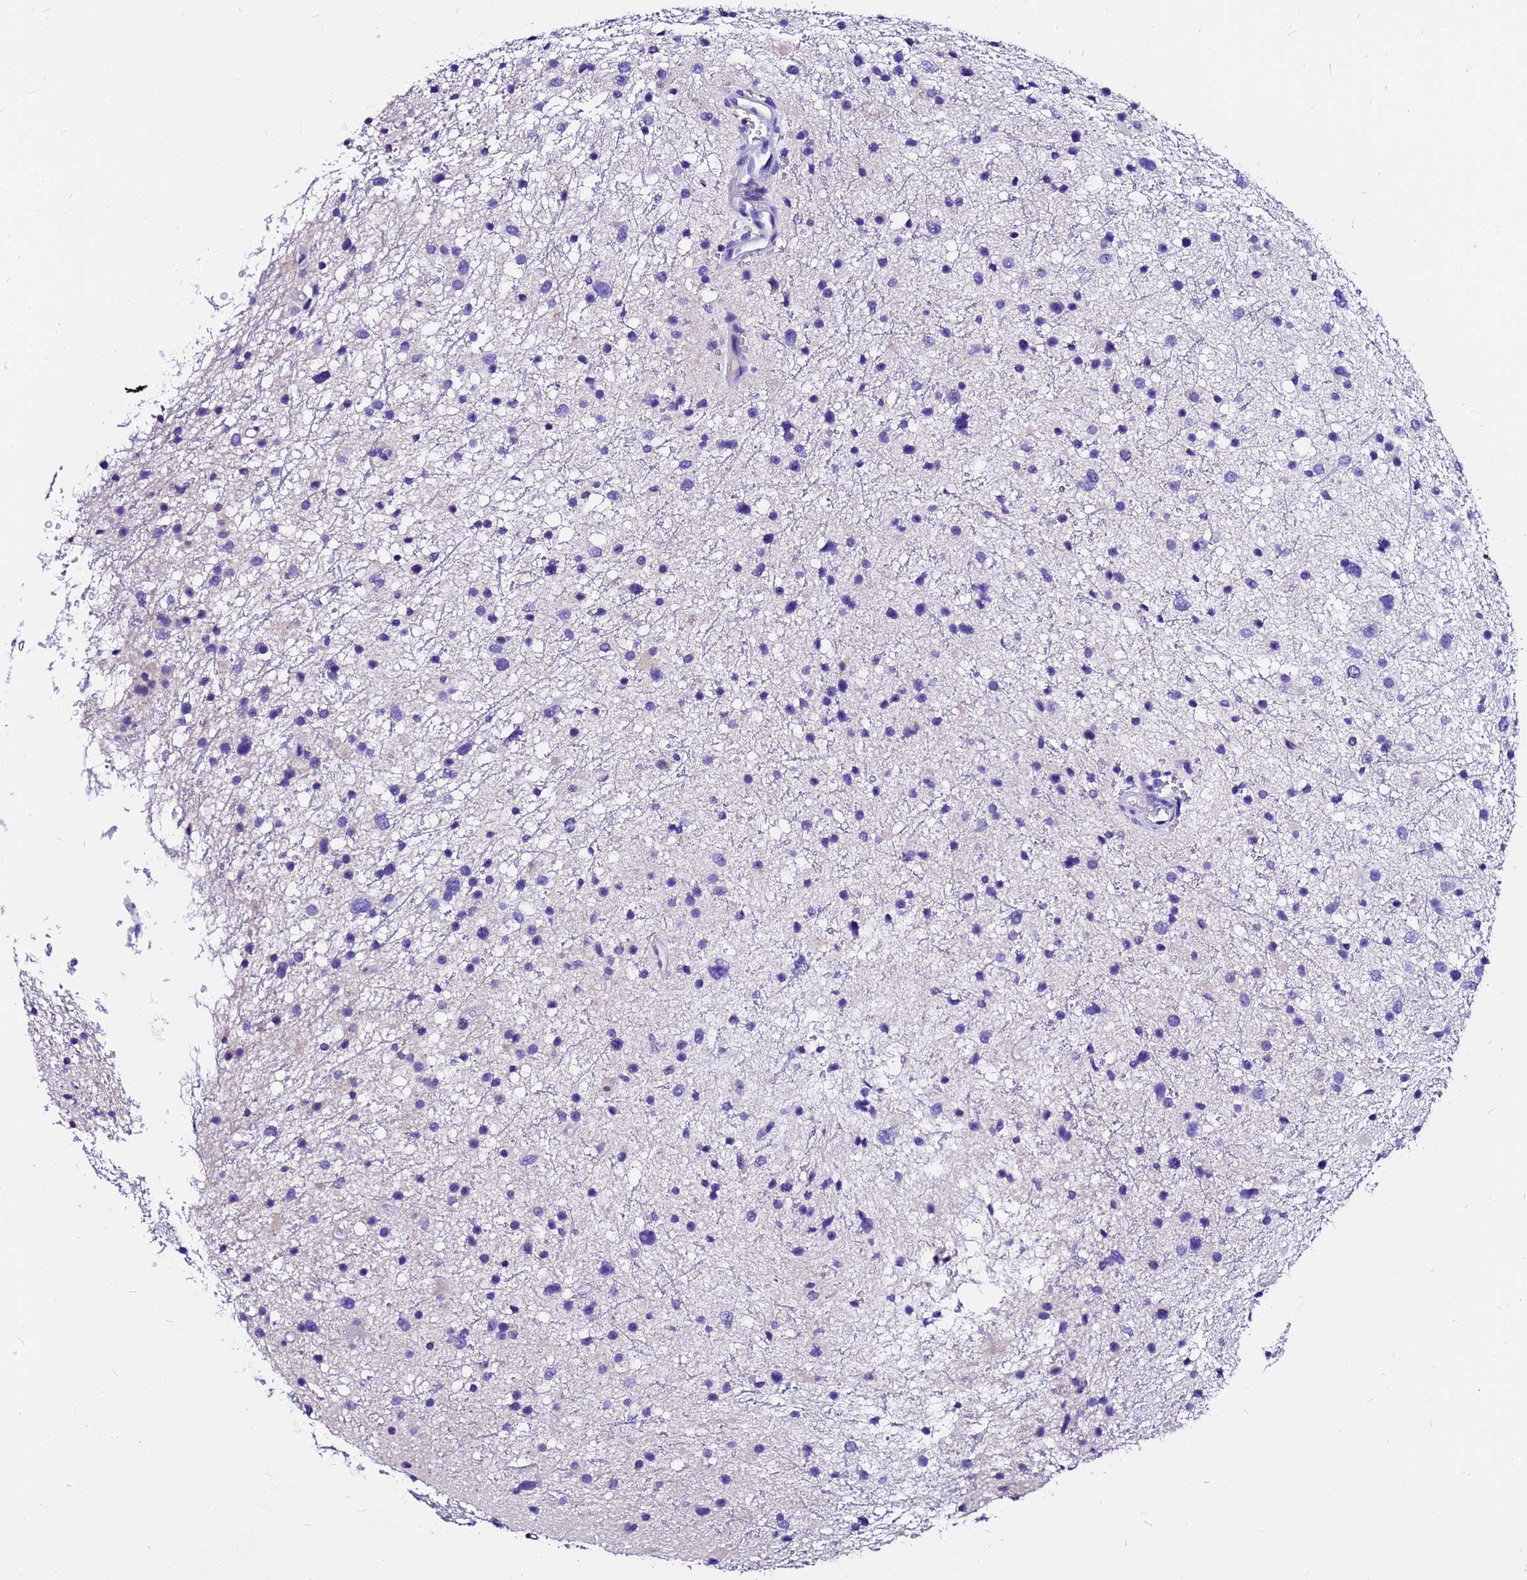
{"staining": {"intensity": "negative", "quantity": "none", "location": "none"}, "tissue": "glioma", "cell_type": "Tumor cells", "image_type": "cancer", "snomed": [{"axis": "morphology", "description": "Glioma, malignant, Low grade"}, {"axis": "topography", "description": "Cerebral cortex"}], "caption": "The photomicrograph demonstrates no staining of tumor cells in glioma.", "gene": "HERC4", "patient": {"sex": "female", "age": 39}}